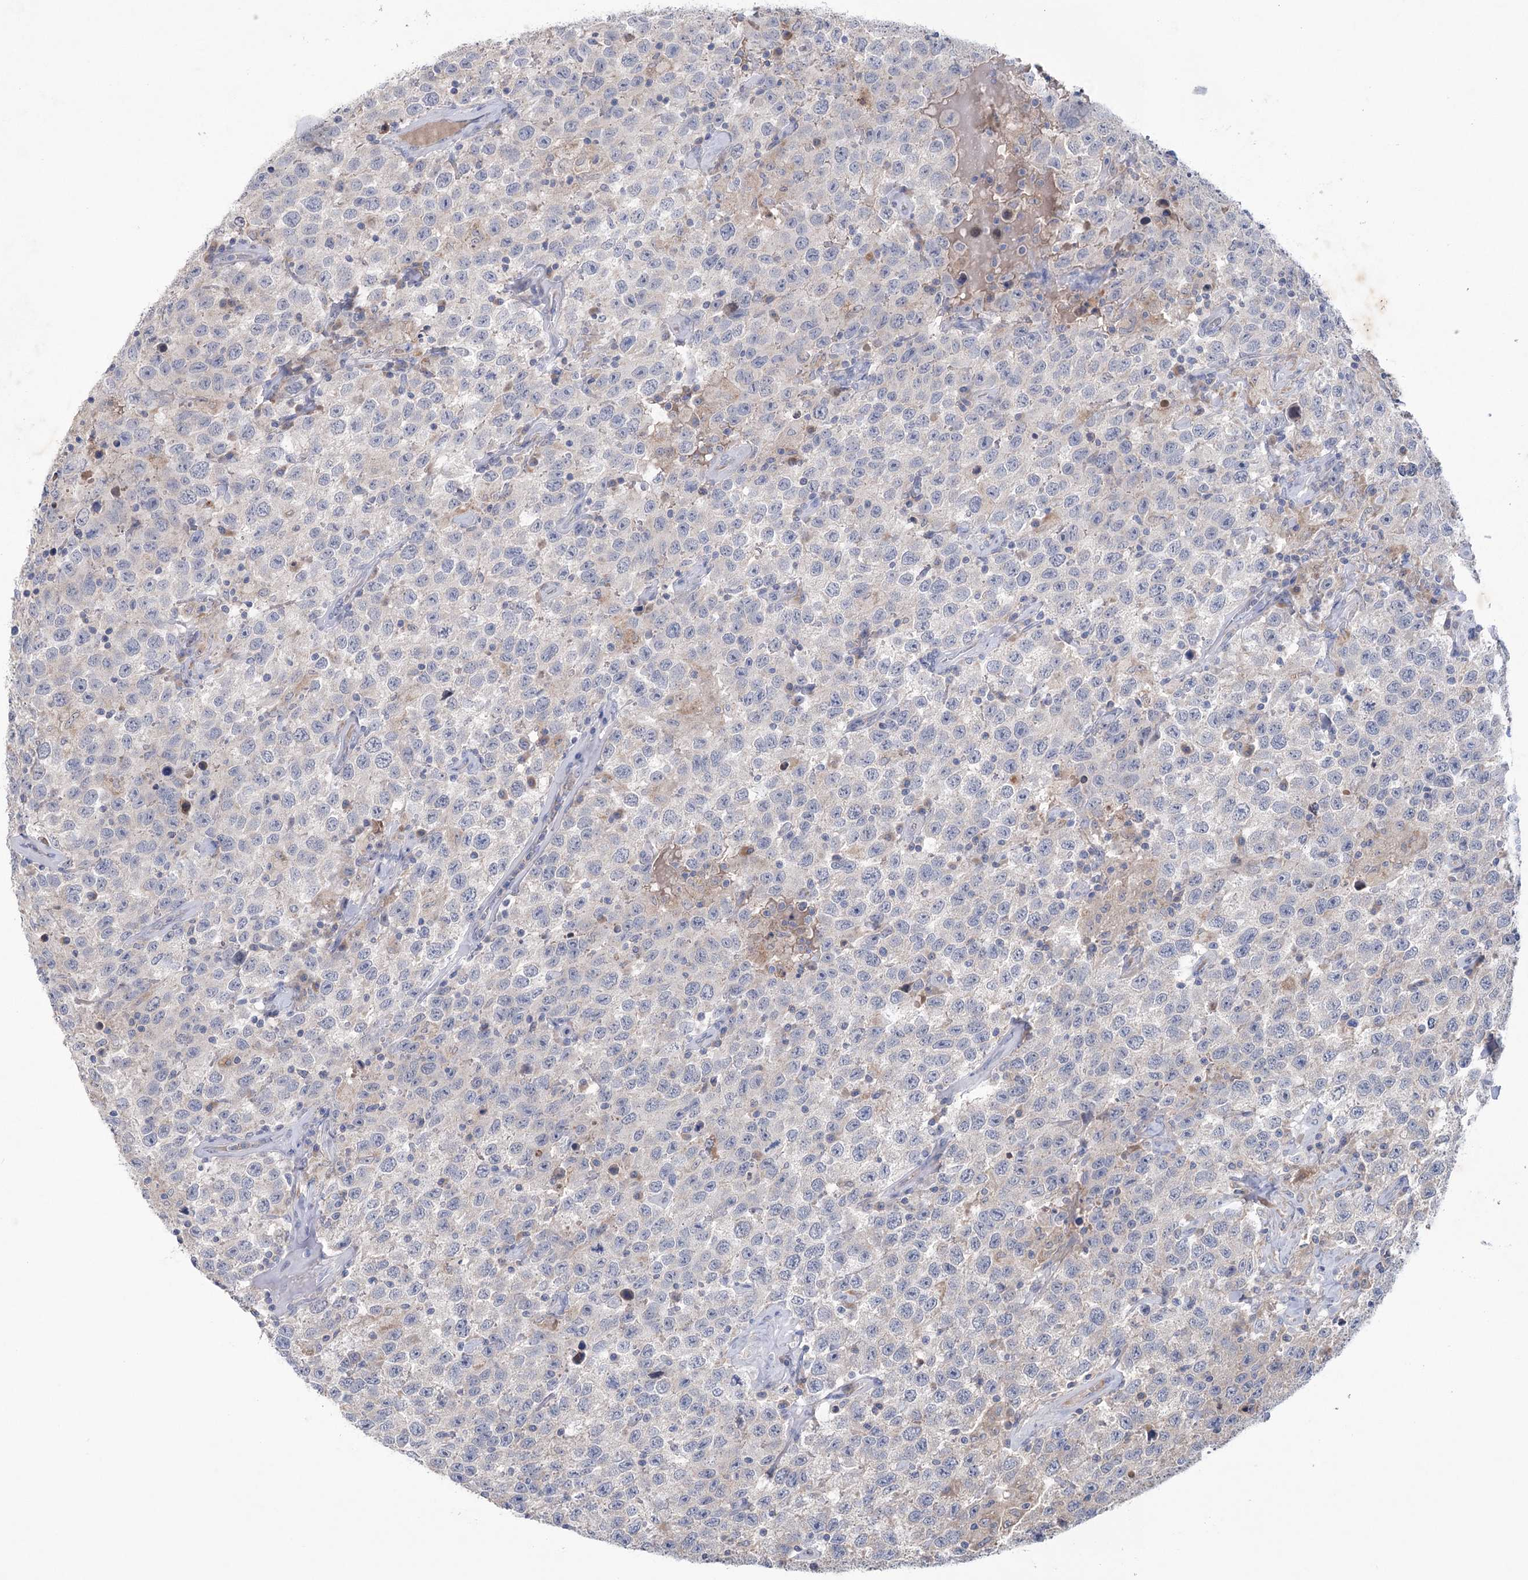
{"staining": {"intensity": "weak", "quantity": "<25%", "location": "cytoplasmic/membranous"}, "tissue": "testis cancer", "cell_type": "Tumor cells", "image_type": "cancer", "snomed": [{"axis": "morphology", "description": "Seminoma, NOS"}, {"axis": "topography", "description": "Testis"}], "caption": "High magnification brightfield microscopy of seminoma (testis) stained with DAB (brown) and counterstained with hematoxylin (blue): tumor cells show no significant expression. (Brightfield microscopy of DAB (3,3'-diaminobenzidine) IHC at high magnification).", "gene": "MTCH2", "patient": {"sex": "male", "age": 41}}